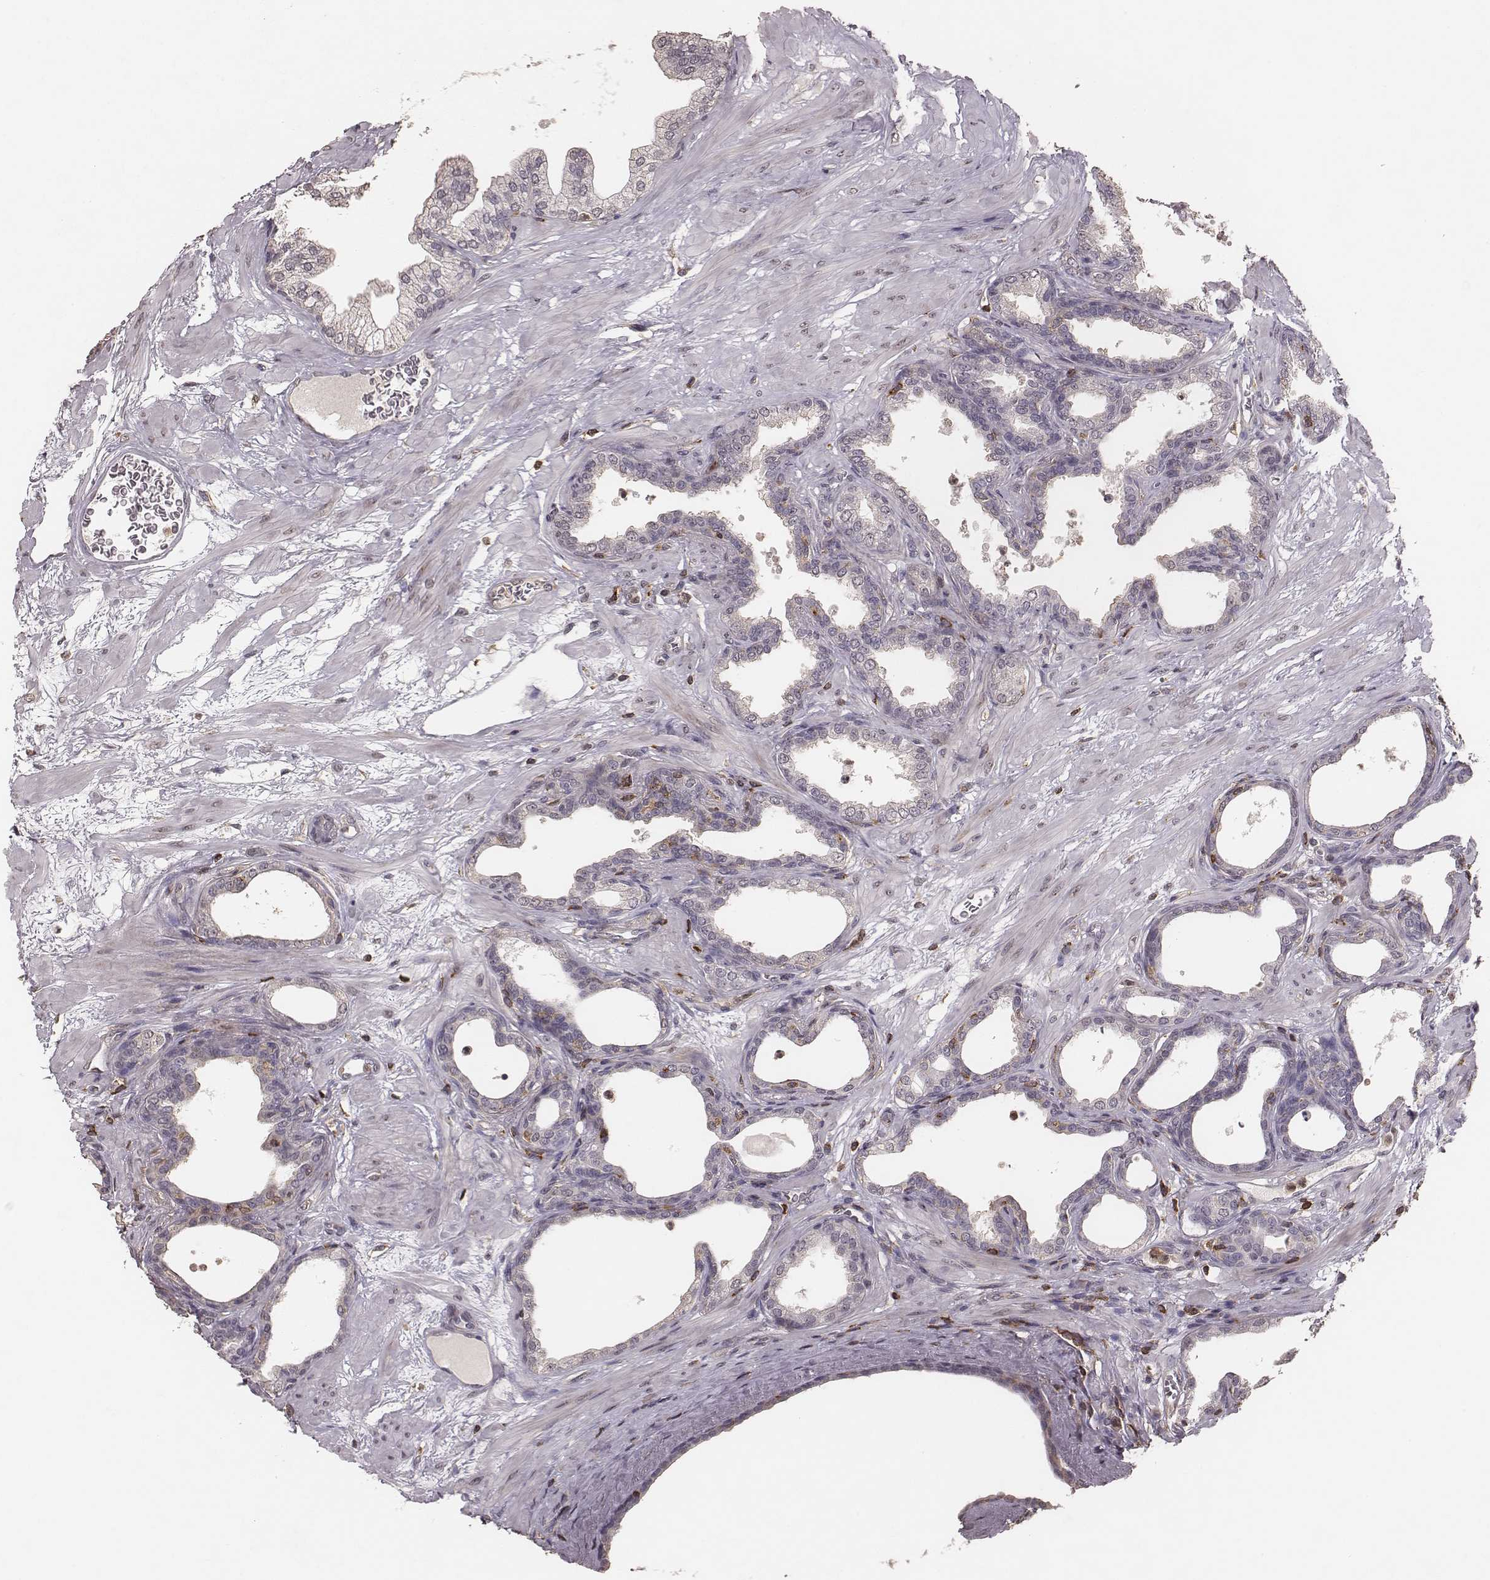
{"staining": {"intensity": "negative", "quantity": "none", "location": "none"}, "tissue": "prostate", "cell_type": "Glandular cells", "image_type": "normal", "snomed": [{"axis": "morphology", "description": "Normal tissue, NOS"}, {"axis": "topography", "description": "Prostate"}], "caption": "The micrograph exhibits no significant expression in glandular cells of prostate.", "gene": "PILRA", "patient": {"sex": "male", "age": 37}}